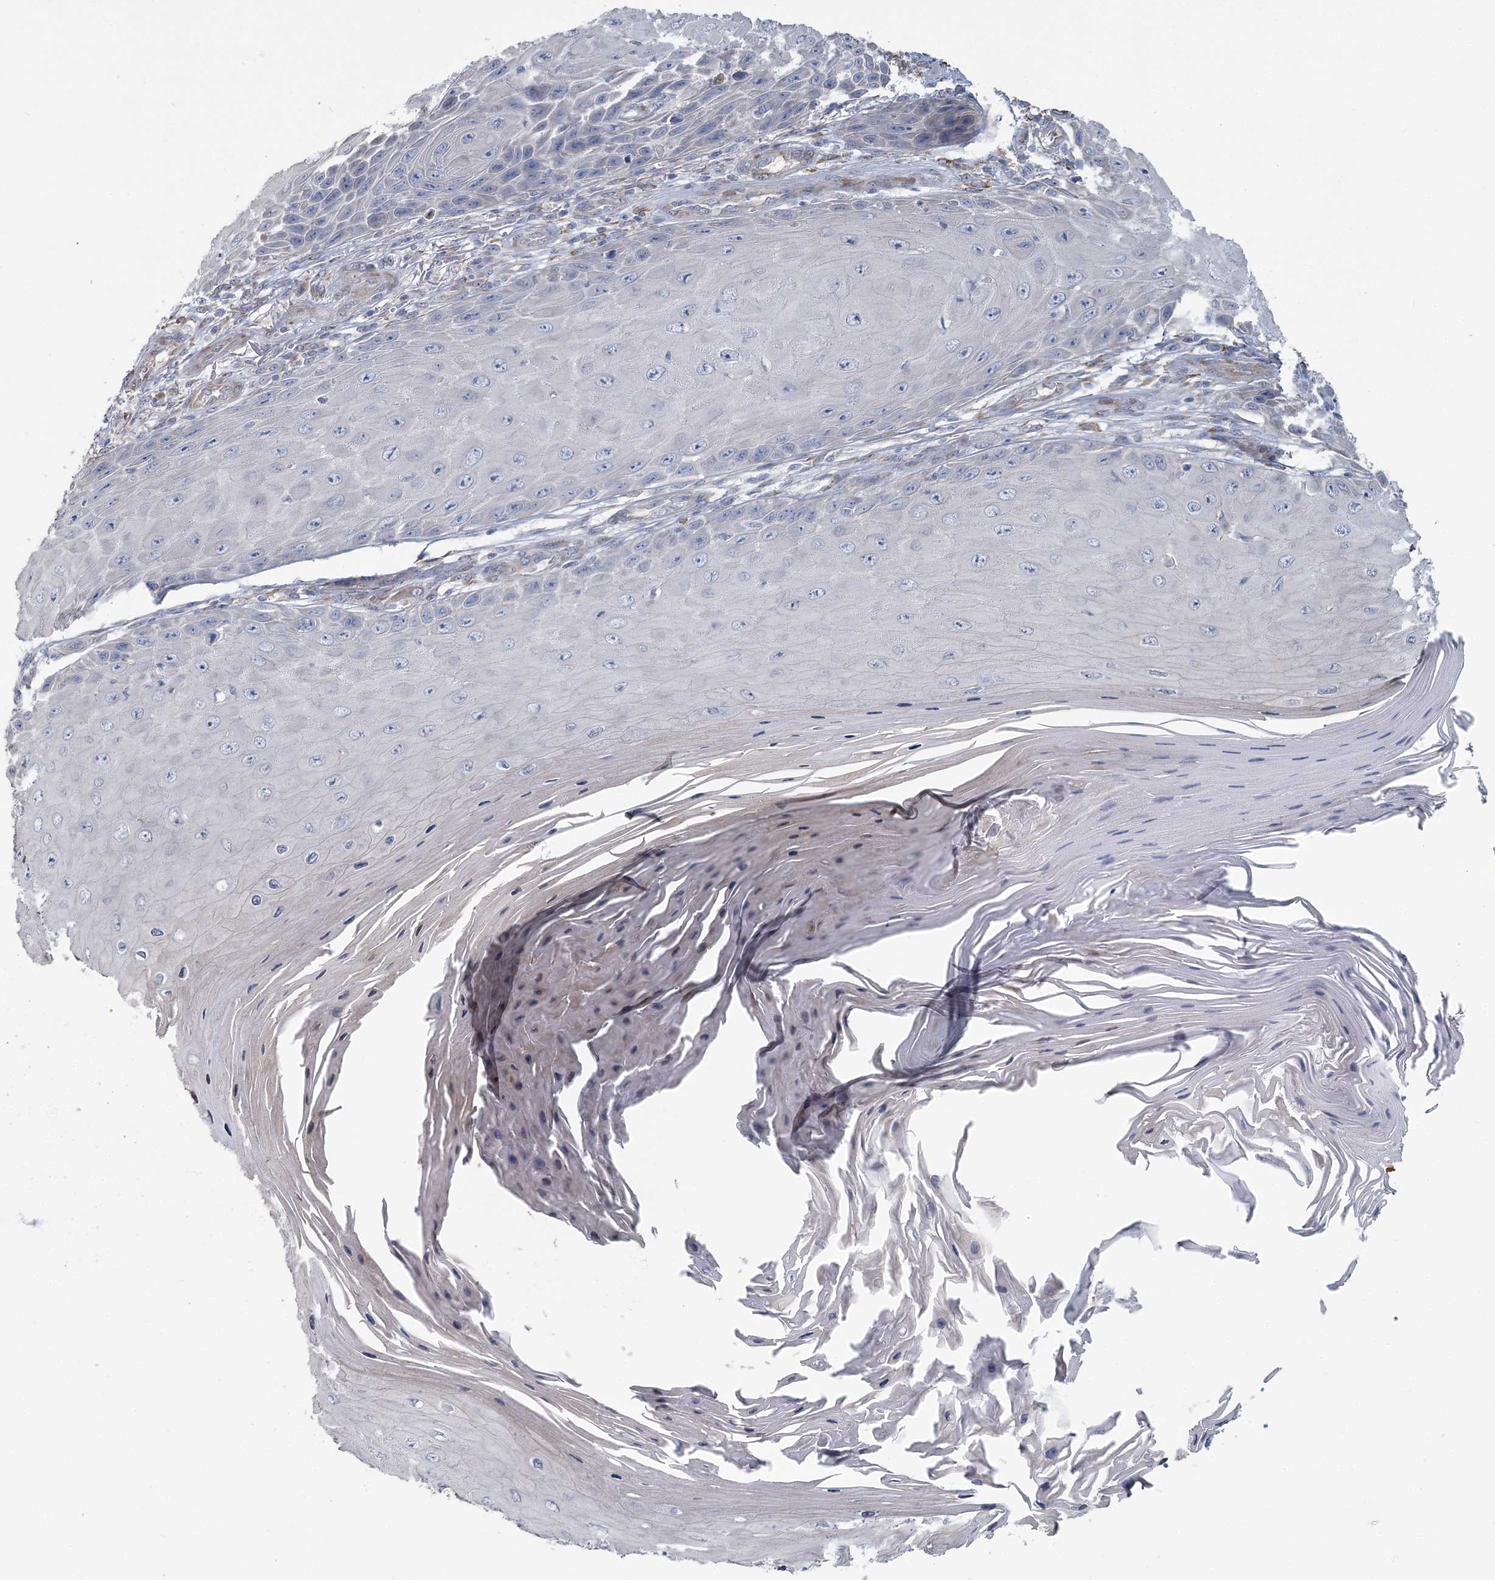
{"staining": {"intensity": "negative", "quantity": "none", "location": "none"}, "tissue": "skin cancer", "cell_type": "Tumor cells", "image_type": "cancer", "snomed": [{"axis": "morphology", "description": "Squamous cell carcinoma, NOS"}, {"axis": "topography", "description": "Skin"}], "caption": "An immunohistochemistry (IHC) photomicrograph of squamous cell carcinoma (skin) is shown. There is no staining in tumor cells of squamous cell carcinoma (skin). The staining was performed using DAB (3,3'-diaminobenzidine) to visualize the protein expression in brown, while the nuclei were stained in blue with hematoxylin (Magnification: 20x).", "gene": "CMBL", "patient": {"sex": "female", "age": 73}}